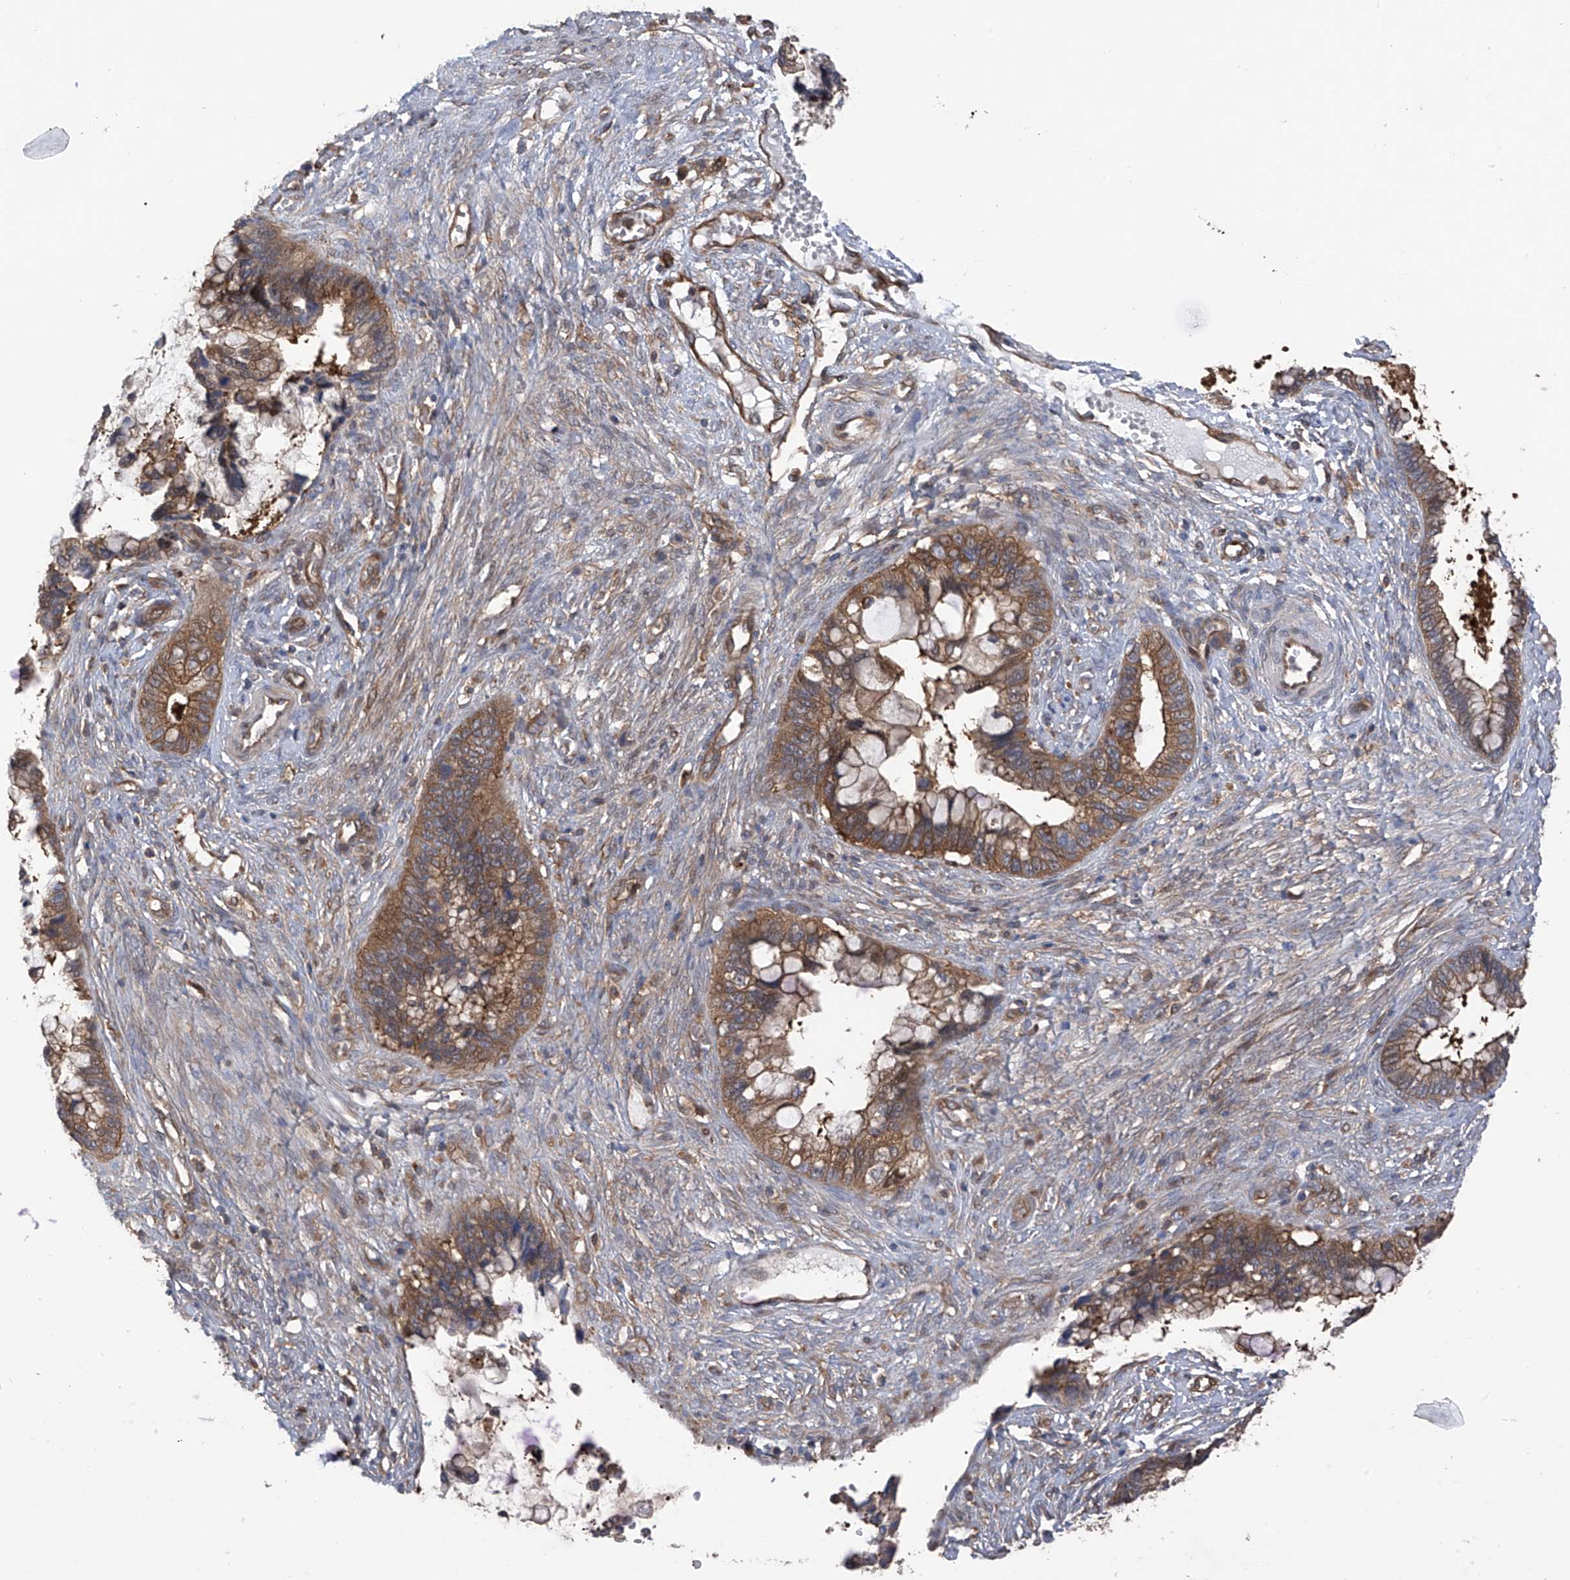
{"staining": {"intensity": "moderate", "quantity": ">75%", "location": "cytoplasmic/membranous"}, "tissue": "cervical cancer", "cell_type": "Tumor cells", "image_type": "cancer", "snomed": [{"axis": "morphology", "description": "Adenocarcinoma, NOS"}, {"axis": "topography", "description": "Cervix"}], "caption": "Adenocarcinoma (cervical) stained with a protein marker demonstrates moderate staining in tumor cells.", "gene": "CHPF", "patient": {"sex": "female", "age": 44}}